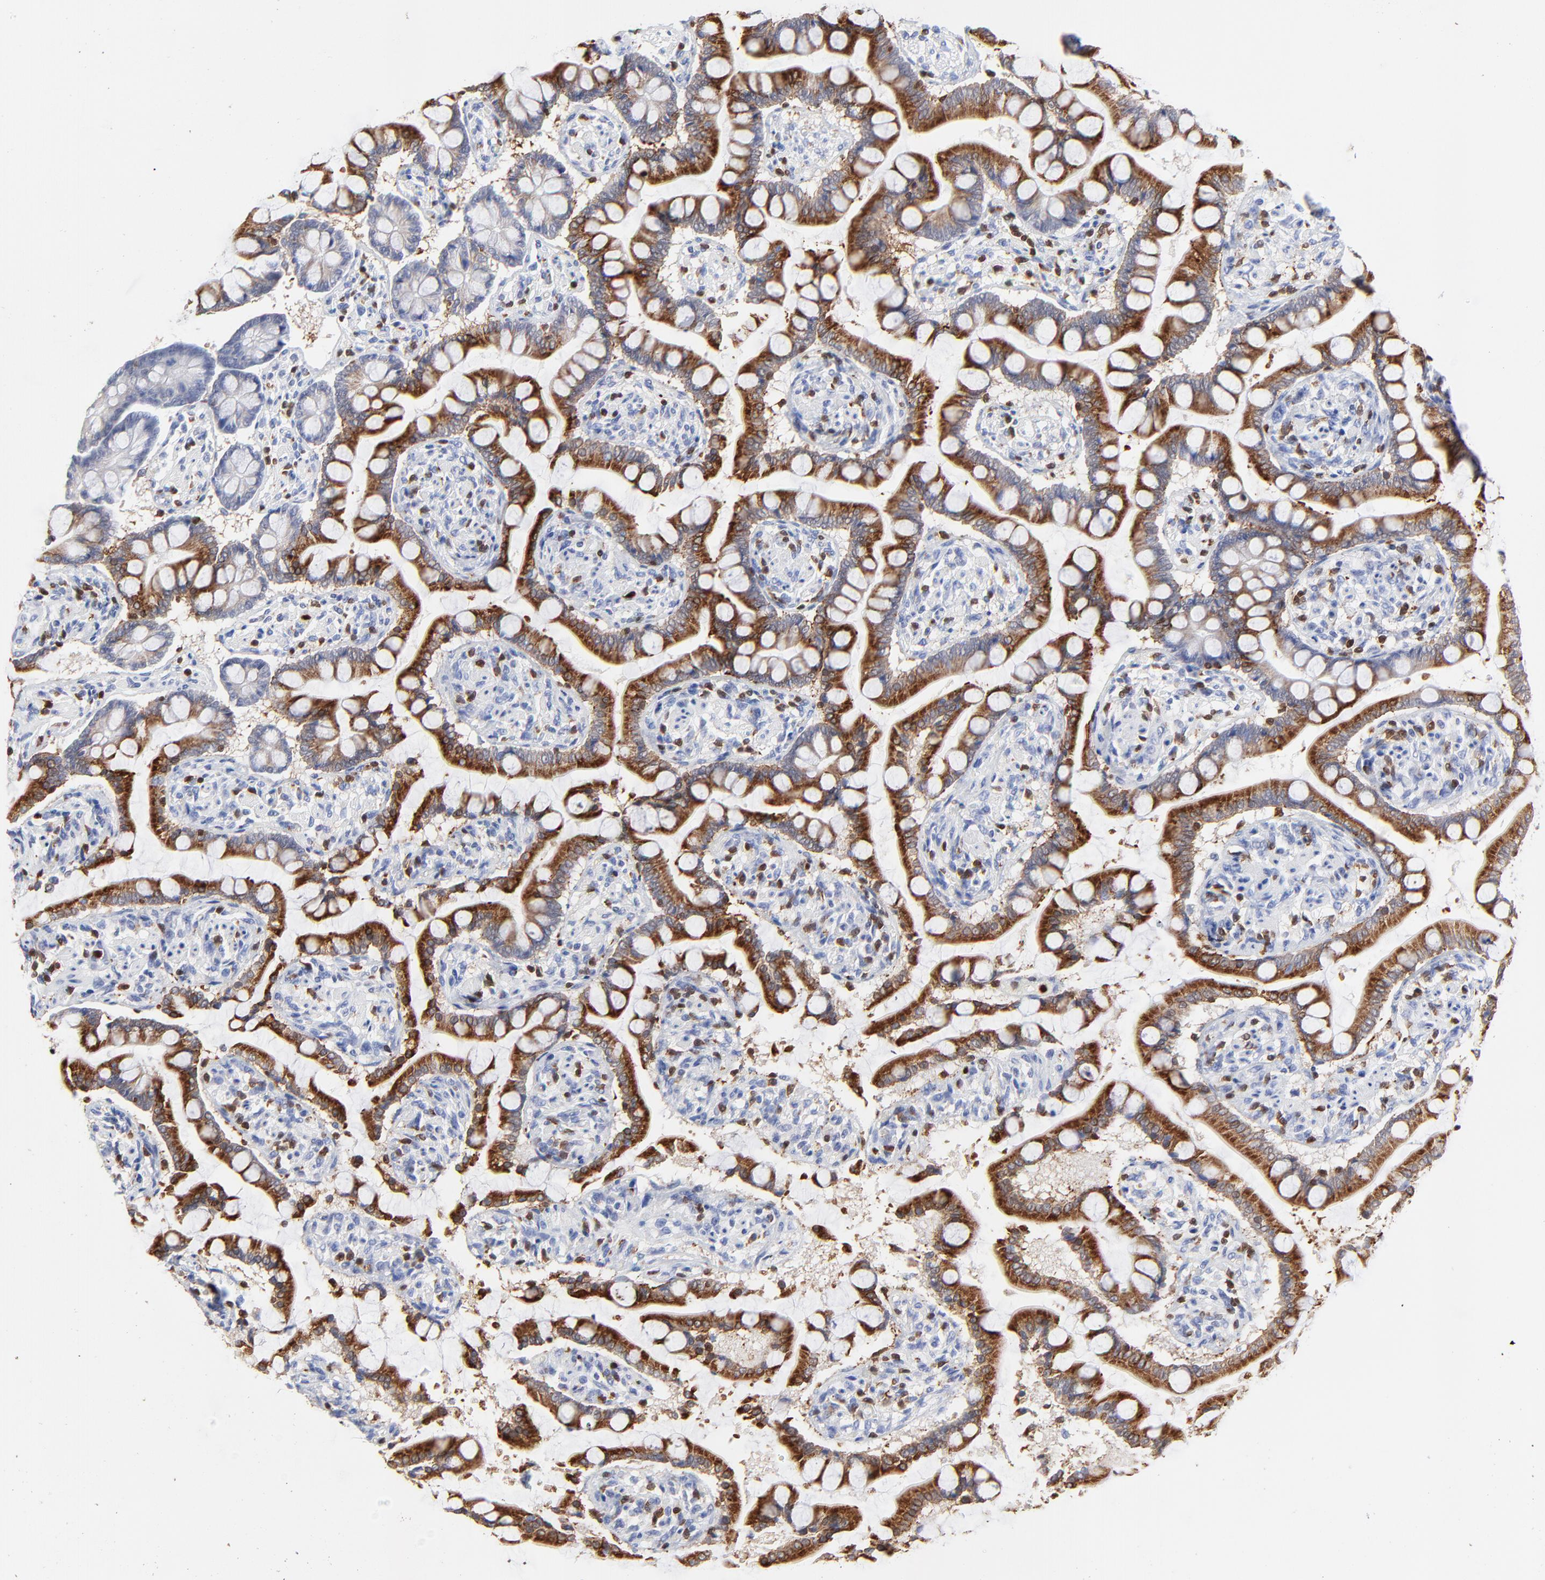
{"staining": {"intensity": "moderate", "quantity": "25%-75%", "location": "cytoplasmic/membranous"}, "tissue": "small intestine", "cell_type": "Glandular cells", "image_type": "normal", "snomed": [{"axis": "morphology", "description": "Normal tissue, NOS"}, {"axis": "topography", "description": "Small intestine"}], "caption": "Glandular cells exhibit moderate cytoplasmic/membranous expression in about 25%-75% of cells in unremarkable small intestine. The protein of interest is stained brown, and the nuclei are stained in blue (DAB IHC with brightfield microscopy, high magnification).", "gene": "ZAP70", "patient": {"sex": "male", "age": 41}}